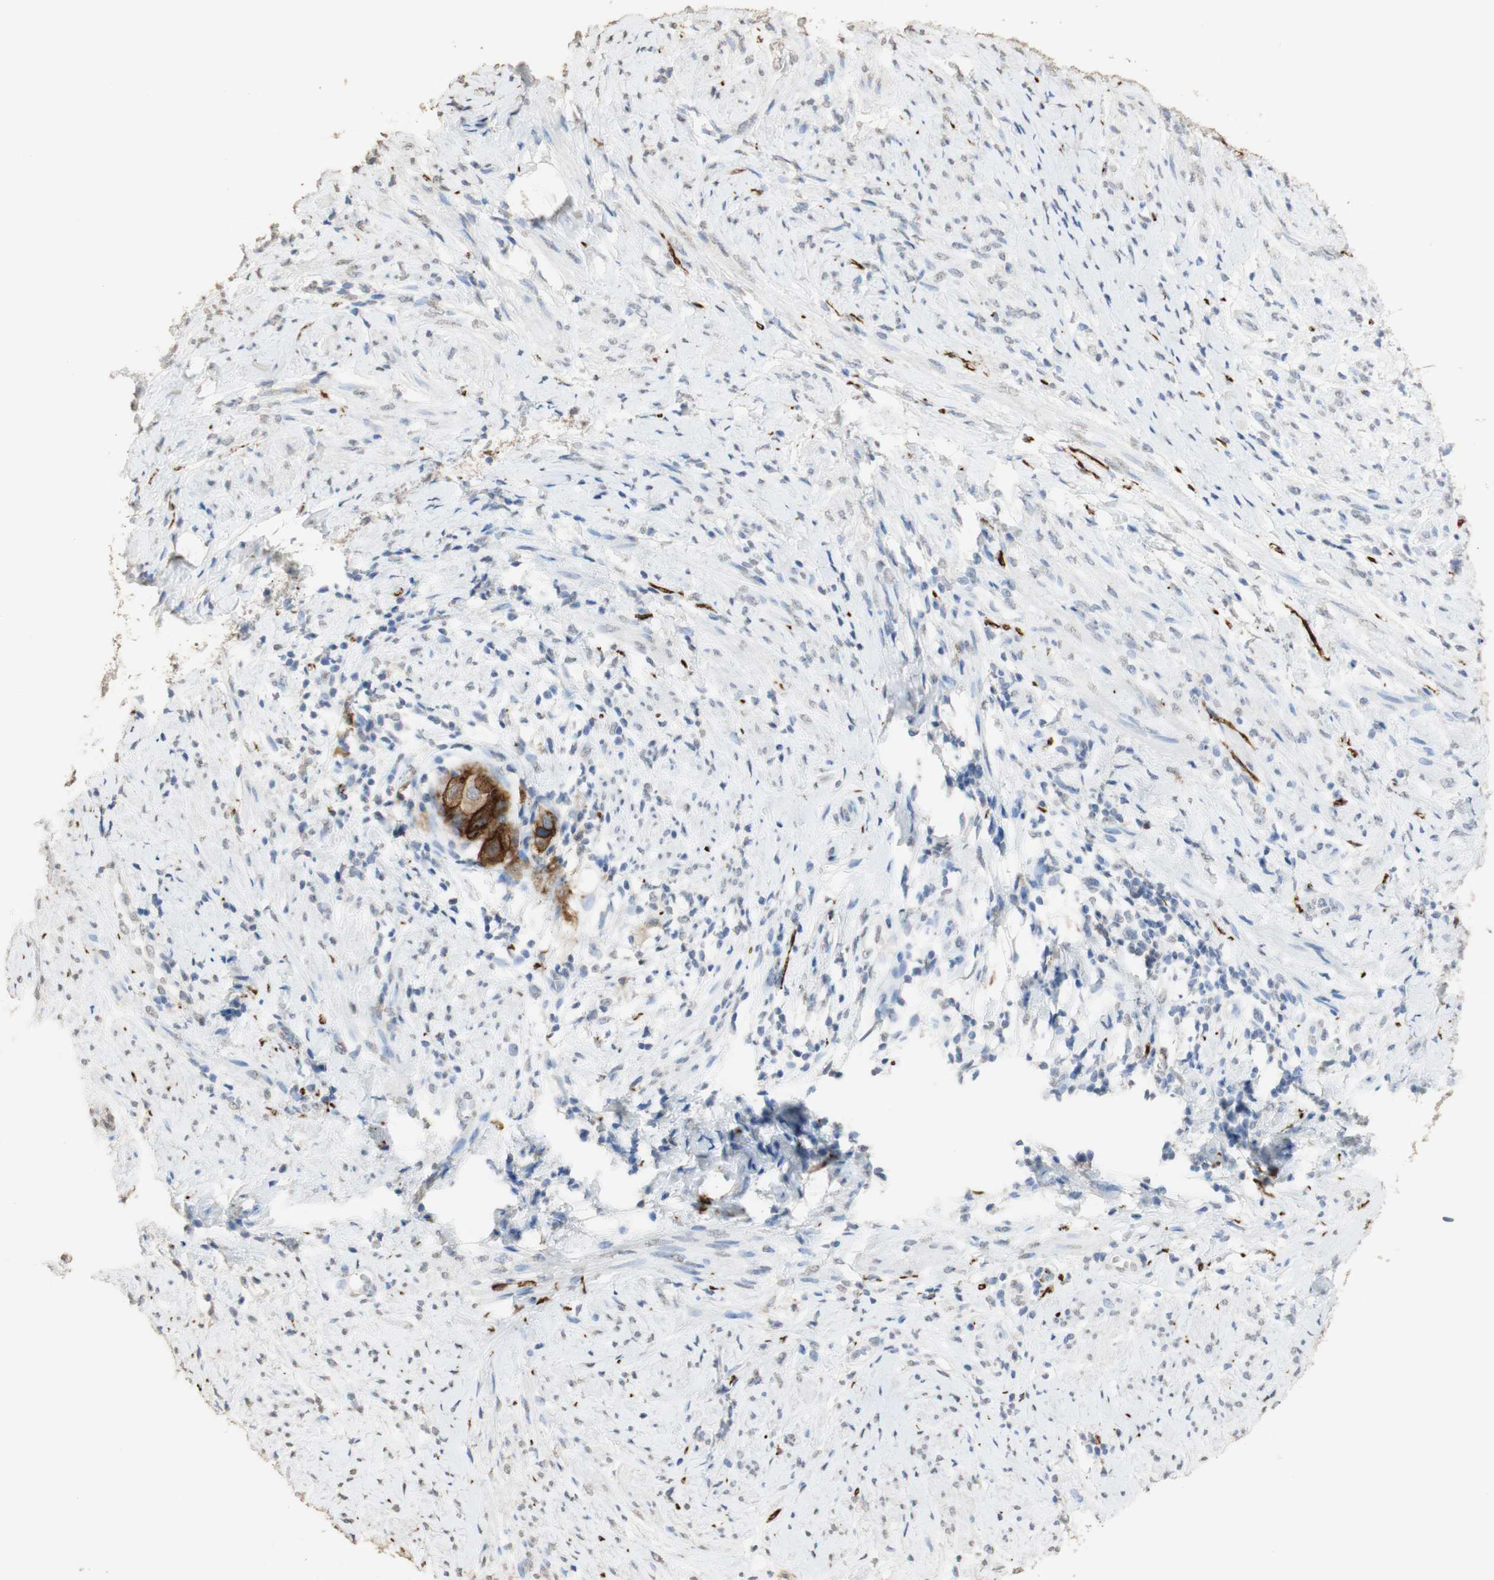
{"staining": {"intensity": "moderate", "quantity": "25%-75%", "location": "cytoplasmic/membranous"}, "tissue": "endometrial cancer", "cell_type": "Tumor cells", "image_type": "cancer", "snomed": [{"axis": "morphology", "description": "Adenocarcinoma, NOS"}, {"axis": "topography", "description": "Endometrium"}], "caption": "Endometrial cancer was stained to show a protein in brown. There is medium levels of moderate cytoplasmic/membranous positivity in approximately 25%-75% of tumor cells.", "gene": "L1CAM", "patient": {"sex": "female", "age": 85}}